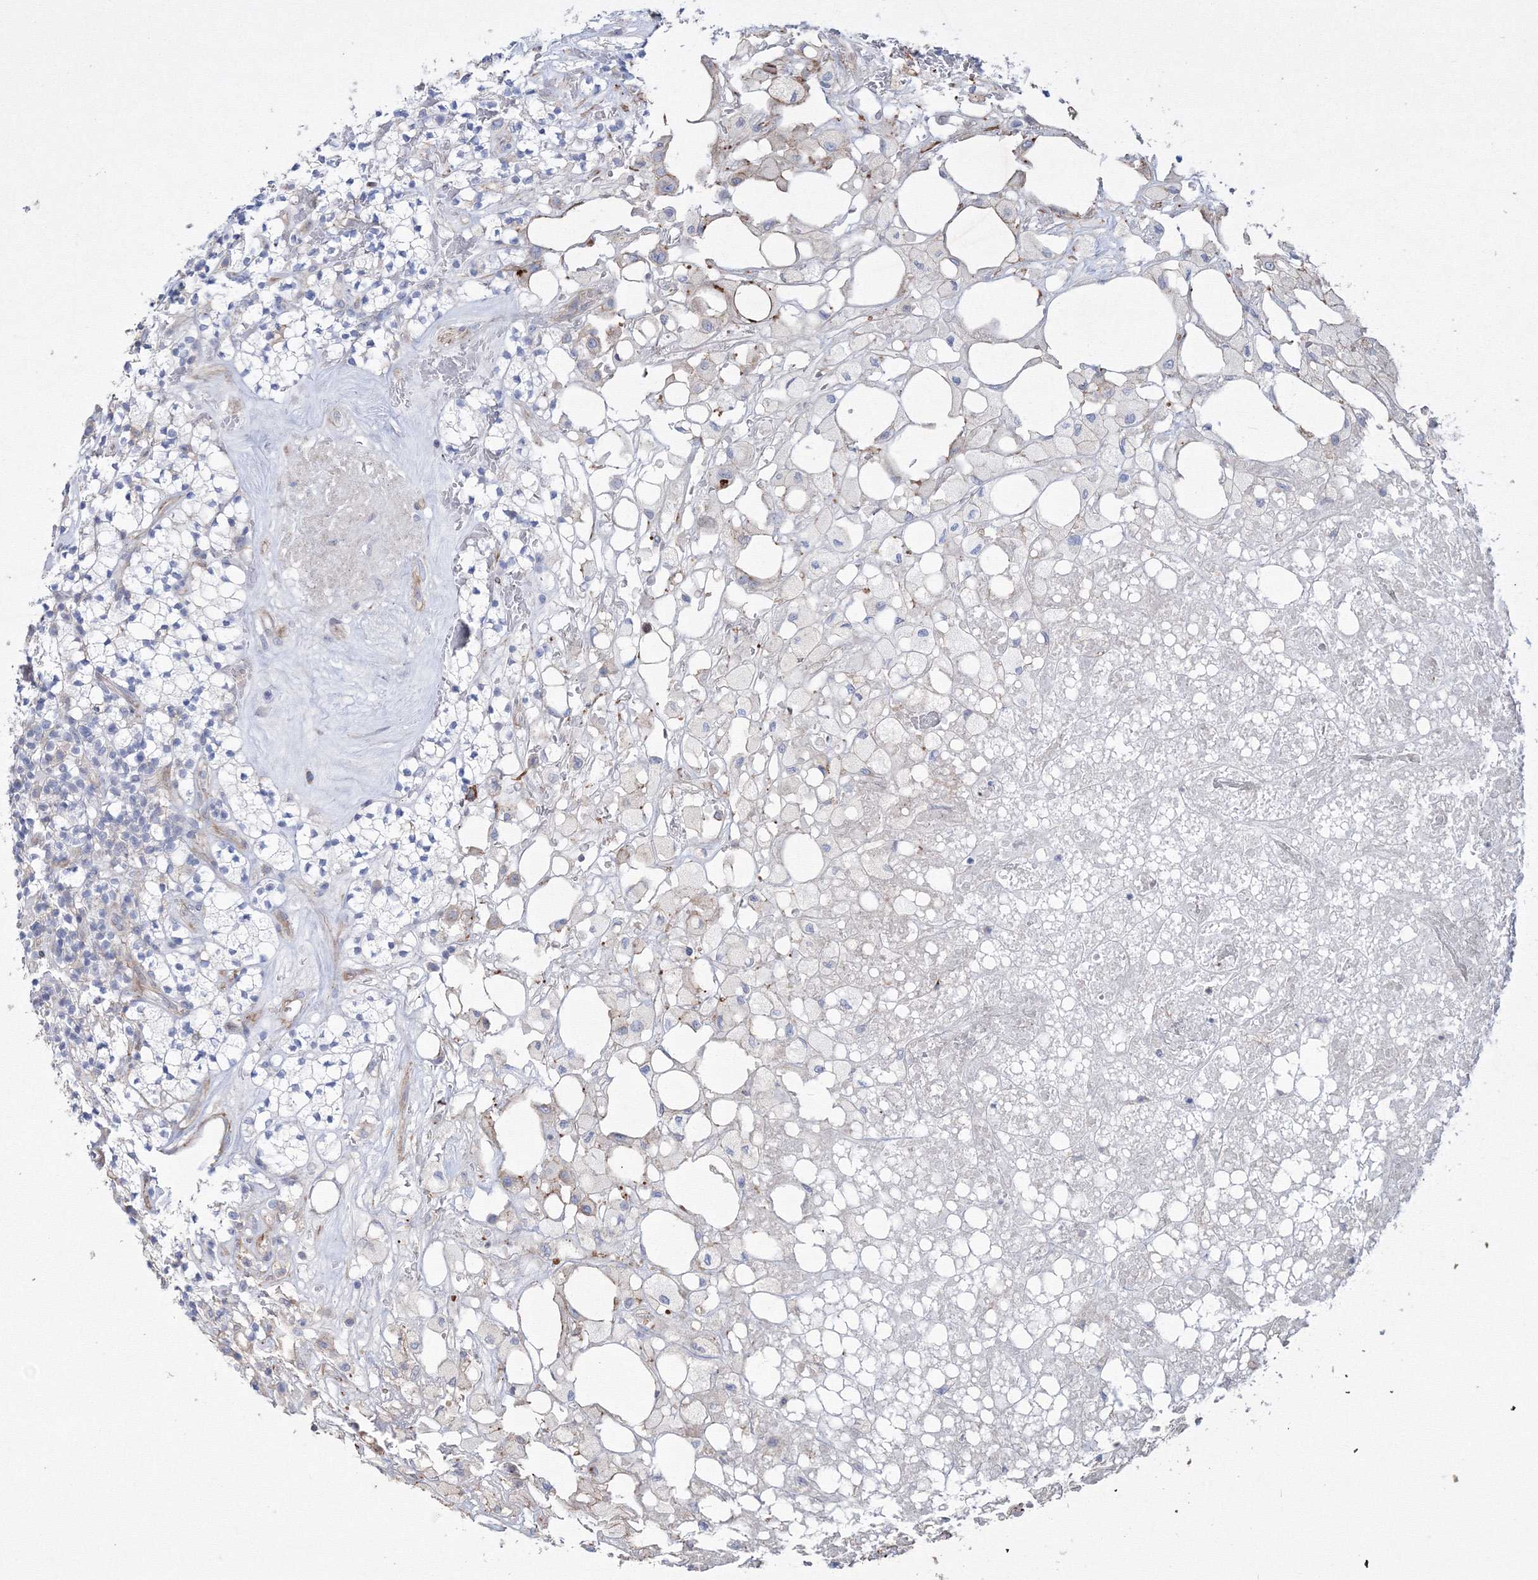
{"staining": {"intensity": "negative", "quantity": "none", "location": "none"}, "tissue": "renal cancer", "cell_type": "Tumor cells", "image_type": "cancer", "snomed": [{"axis": "morphology", "description": "Adenocarcinoma, NOS"}, {"axis": "topography", "description": "Kidney"}], "caption": "Immunohistochemistry (IHC) of human renal adenocarcinoma exhibits no positivity in tumor cells. (DAB (3,3'-diaminobenzidine) immunohistochemistry, high magnification).", "gene": "GPR82", "patient": {"sex": "male", "age": 77}}